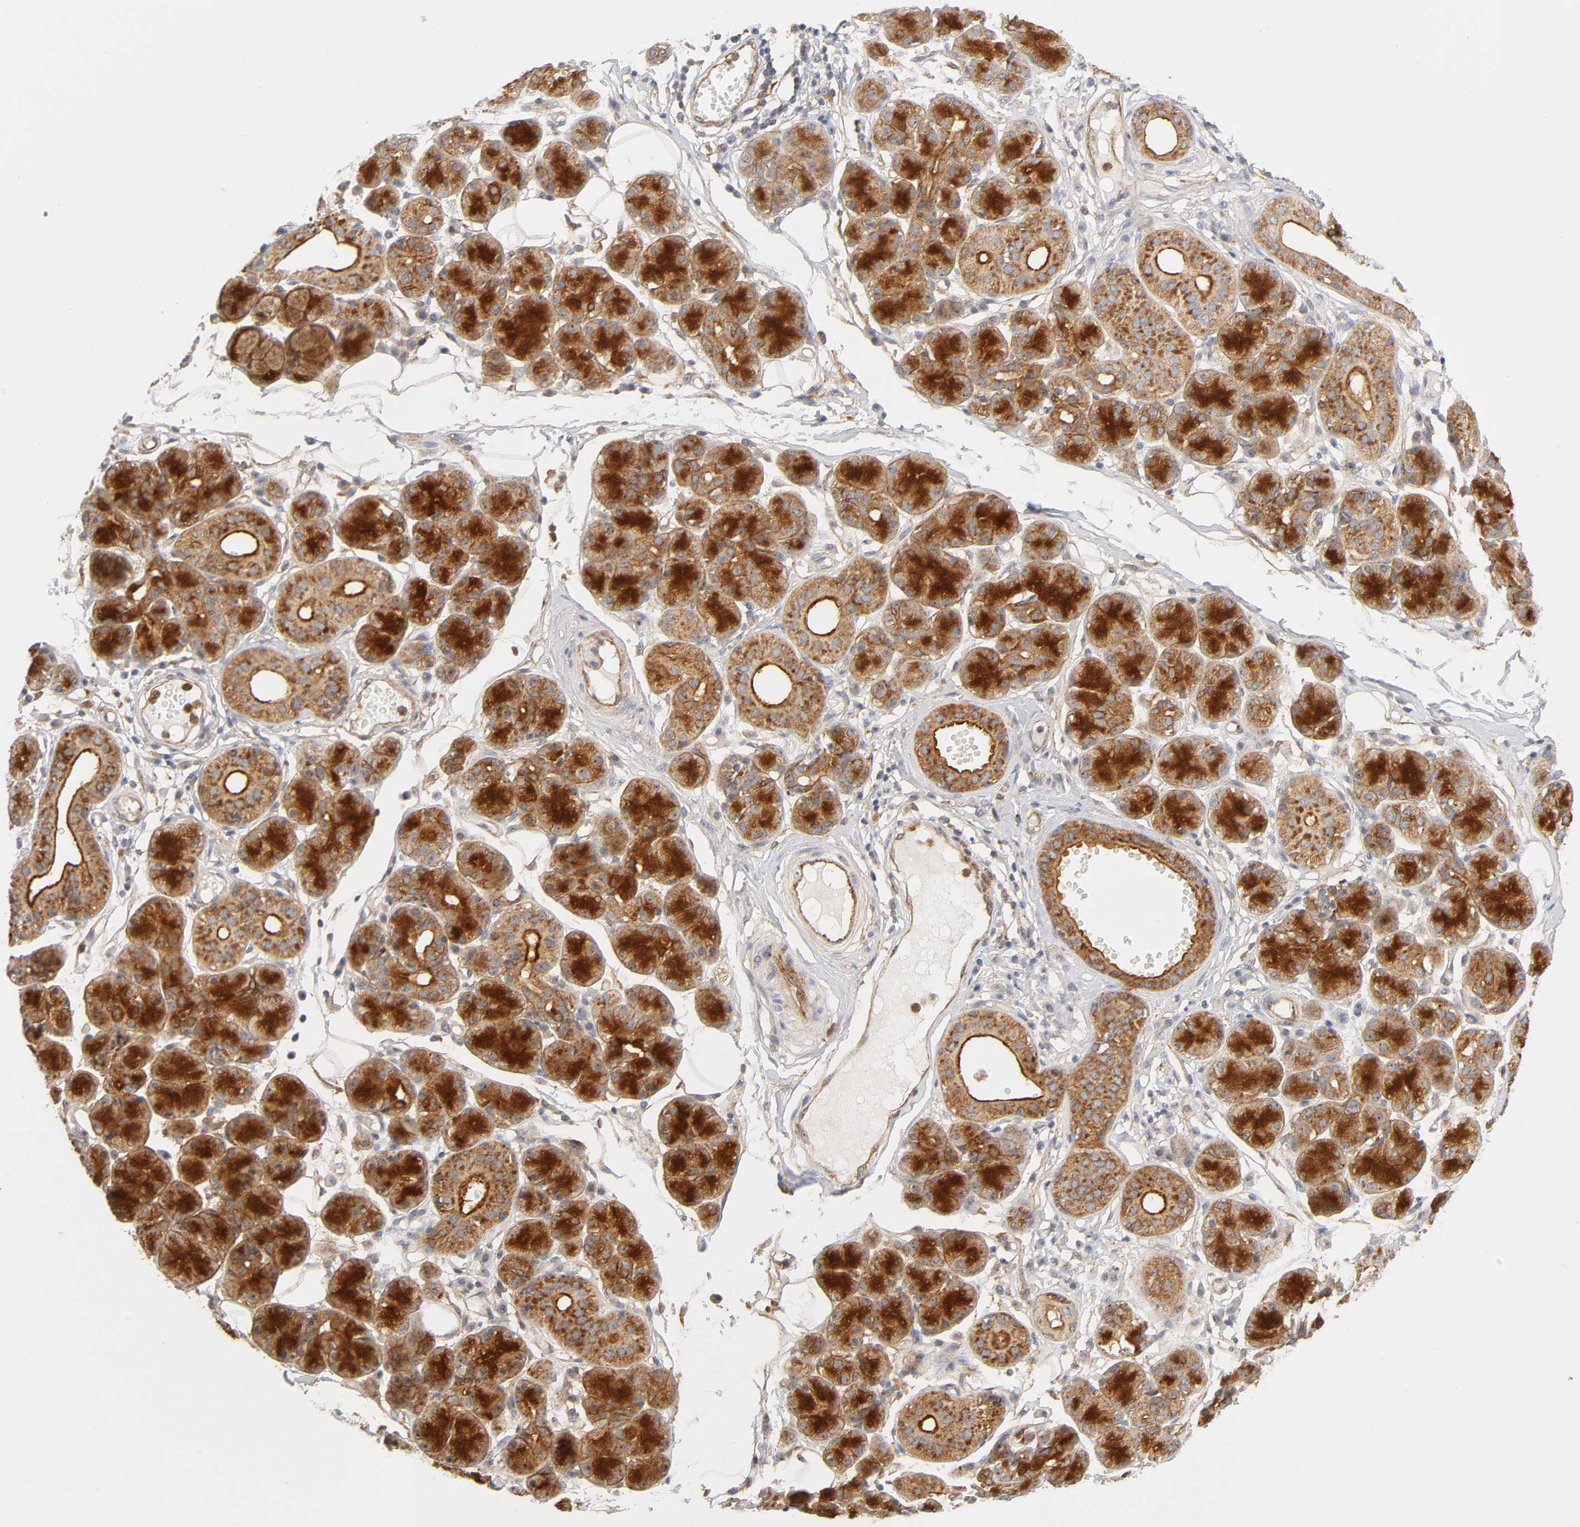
{"staining": {"intensity": "strong", "quantity": ">75%", "location": "cytoplasmic/membranous"}, "tissue": "salivary gland", "cell_type": "Glandular cells", "image_type": "normal", "snomed": [{"axis": "morphology", "description": "Normal tissue, NOS"}, {"axis": "topography", "description": "Salivary gland"}], "caption": "A brown stain shows strong cytoplasmic/membranous staining of a protein in glandular cells of unremarkable human salivary gland.", "gene": "PLD1", "patient": {"sex": "male", "age": 54}}